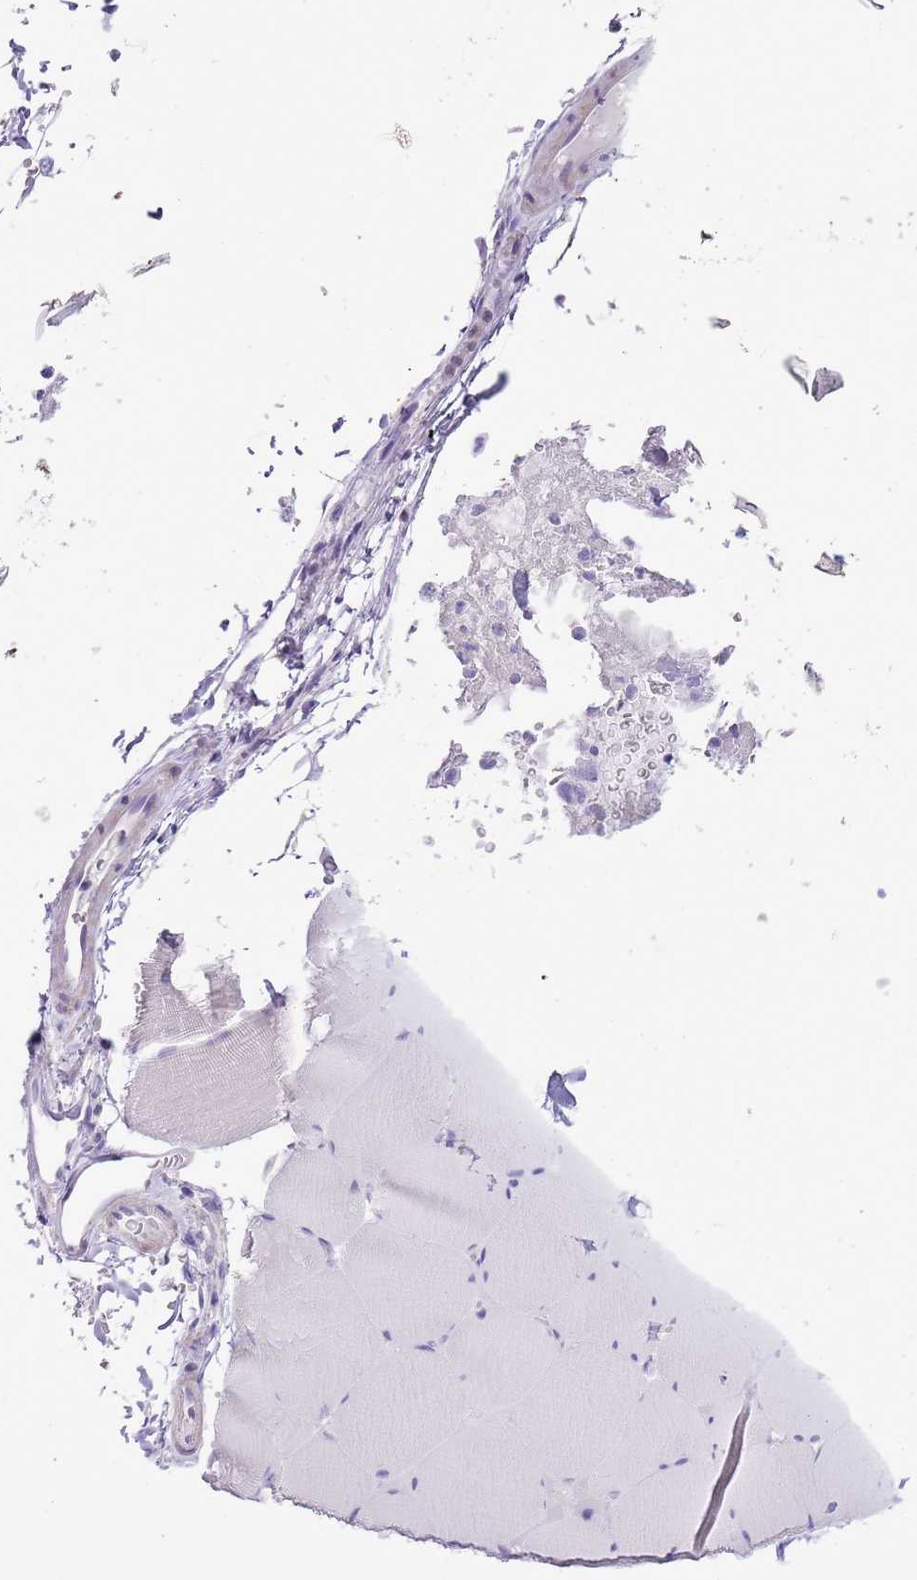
{"staining": {"intensity": "negative", "quantity": "none", "location": "none"}, "tissue": "skeletal muscle", "cell_type": "Myocytes", "image_type": "normal", "snomed": [{"axis": "morphology", "description": "Normal tissue, NOS"}, {"axis": "topography", "description": "Skeletal muscle"}, {"axis": "topography", "description": "Head-Neck"}], "caption": "The photomicrograph exhibits no significant expression in myocytes of skeletal muscle.", "gene": "AAR2", "patient": {"sex": "male", "age": 66}}